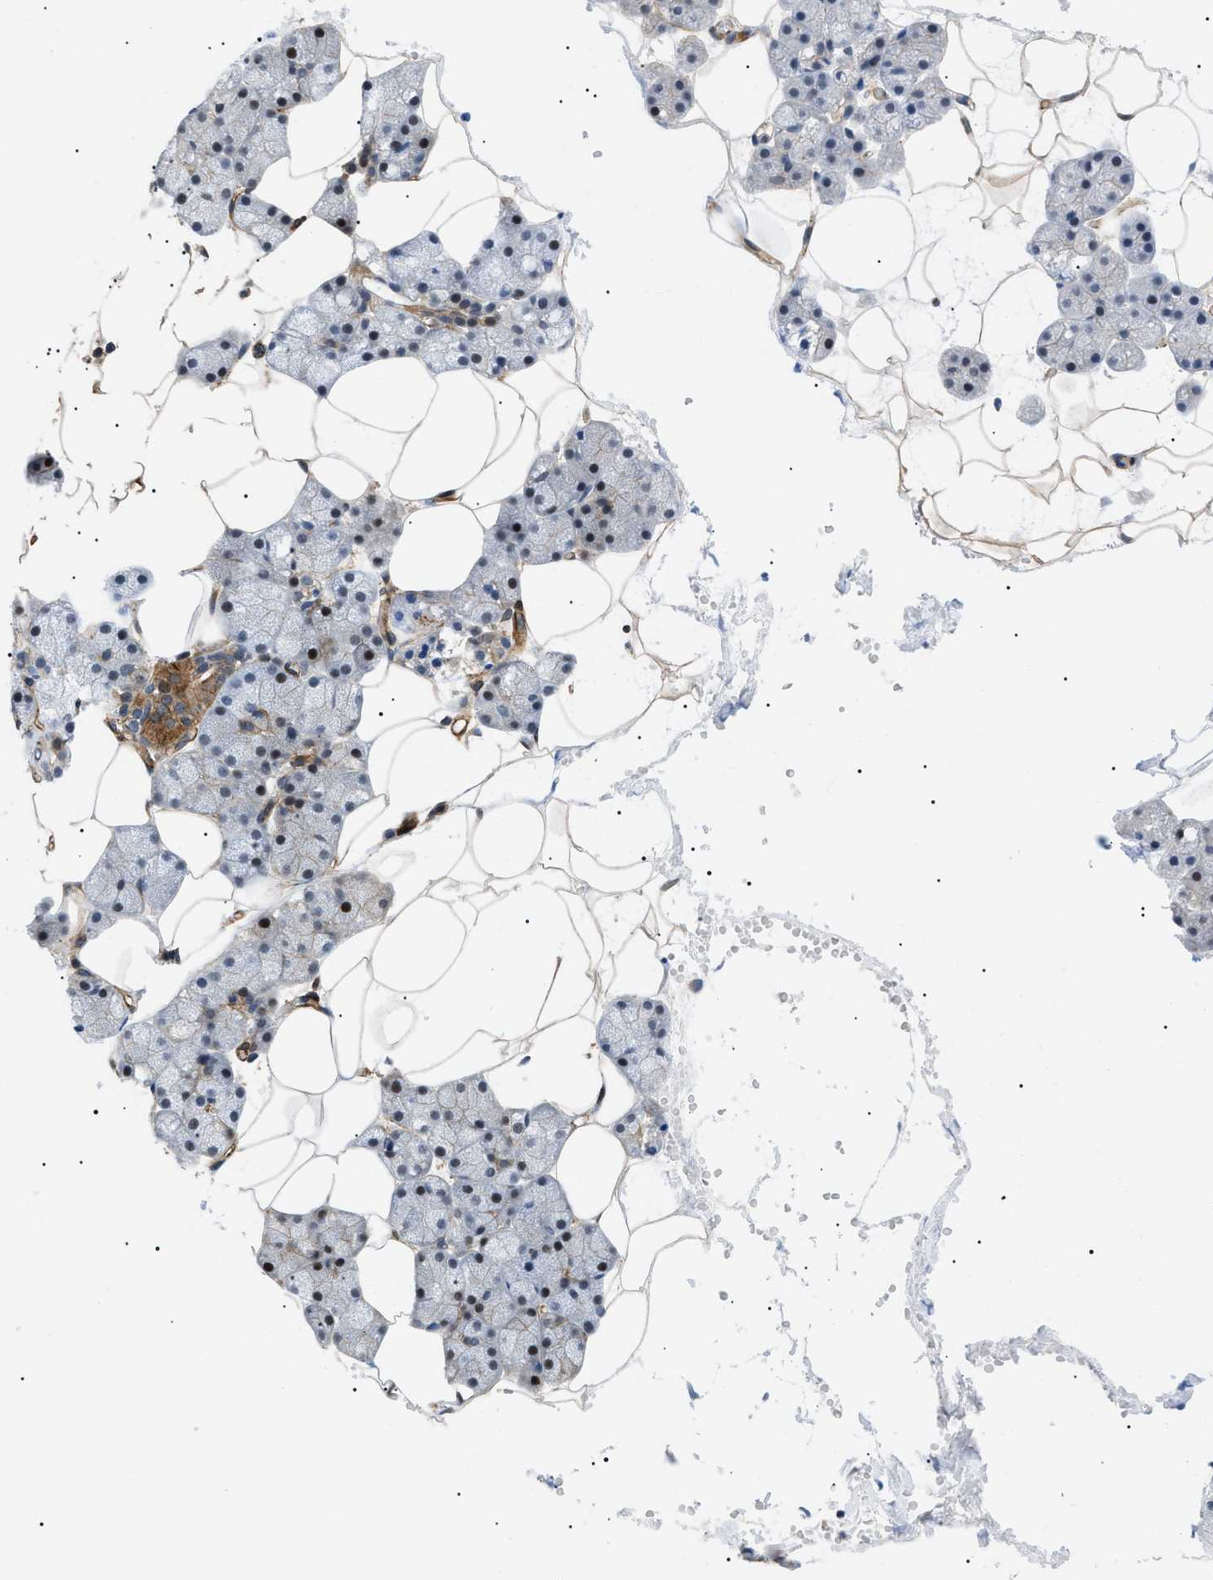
{"staining": {"intensity": "weak", "quantity": ">75%", "location": "cytoplasmic/membranous"}, "tissue": "salivary gland", "cell_type": "Glandular cells", "image_type": "normal", "snomed": [{"axis": "morphology", "description": "Normal tissue, NOS"}, {"axis": "topography", "description": "Salivary gland"}], "caption": "Glandular cells reveal weak cytoplasmic/membranous staining in about >75% of cells in unremarkable salivary gland. The staining was performed using DAB, with brown indicating positive protein expression. Nuclei are stained blue with hematoxylin.", "gene": "CRCP", "patient": {"sex": "male", "age": 62}}